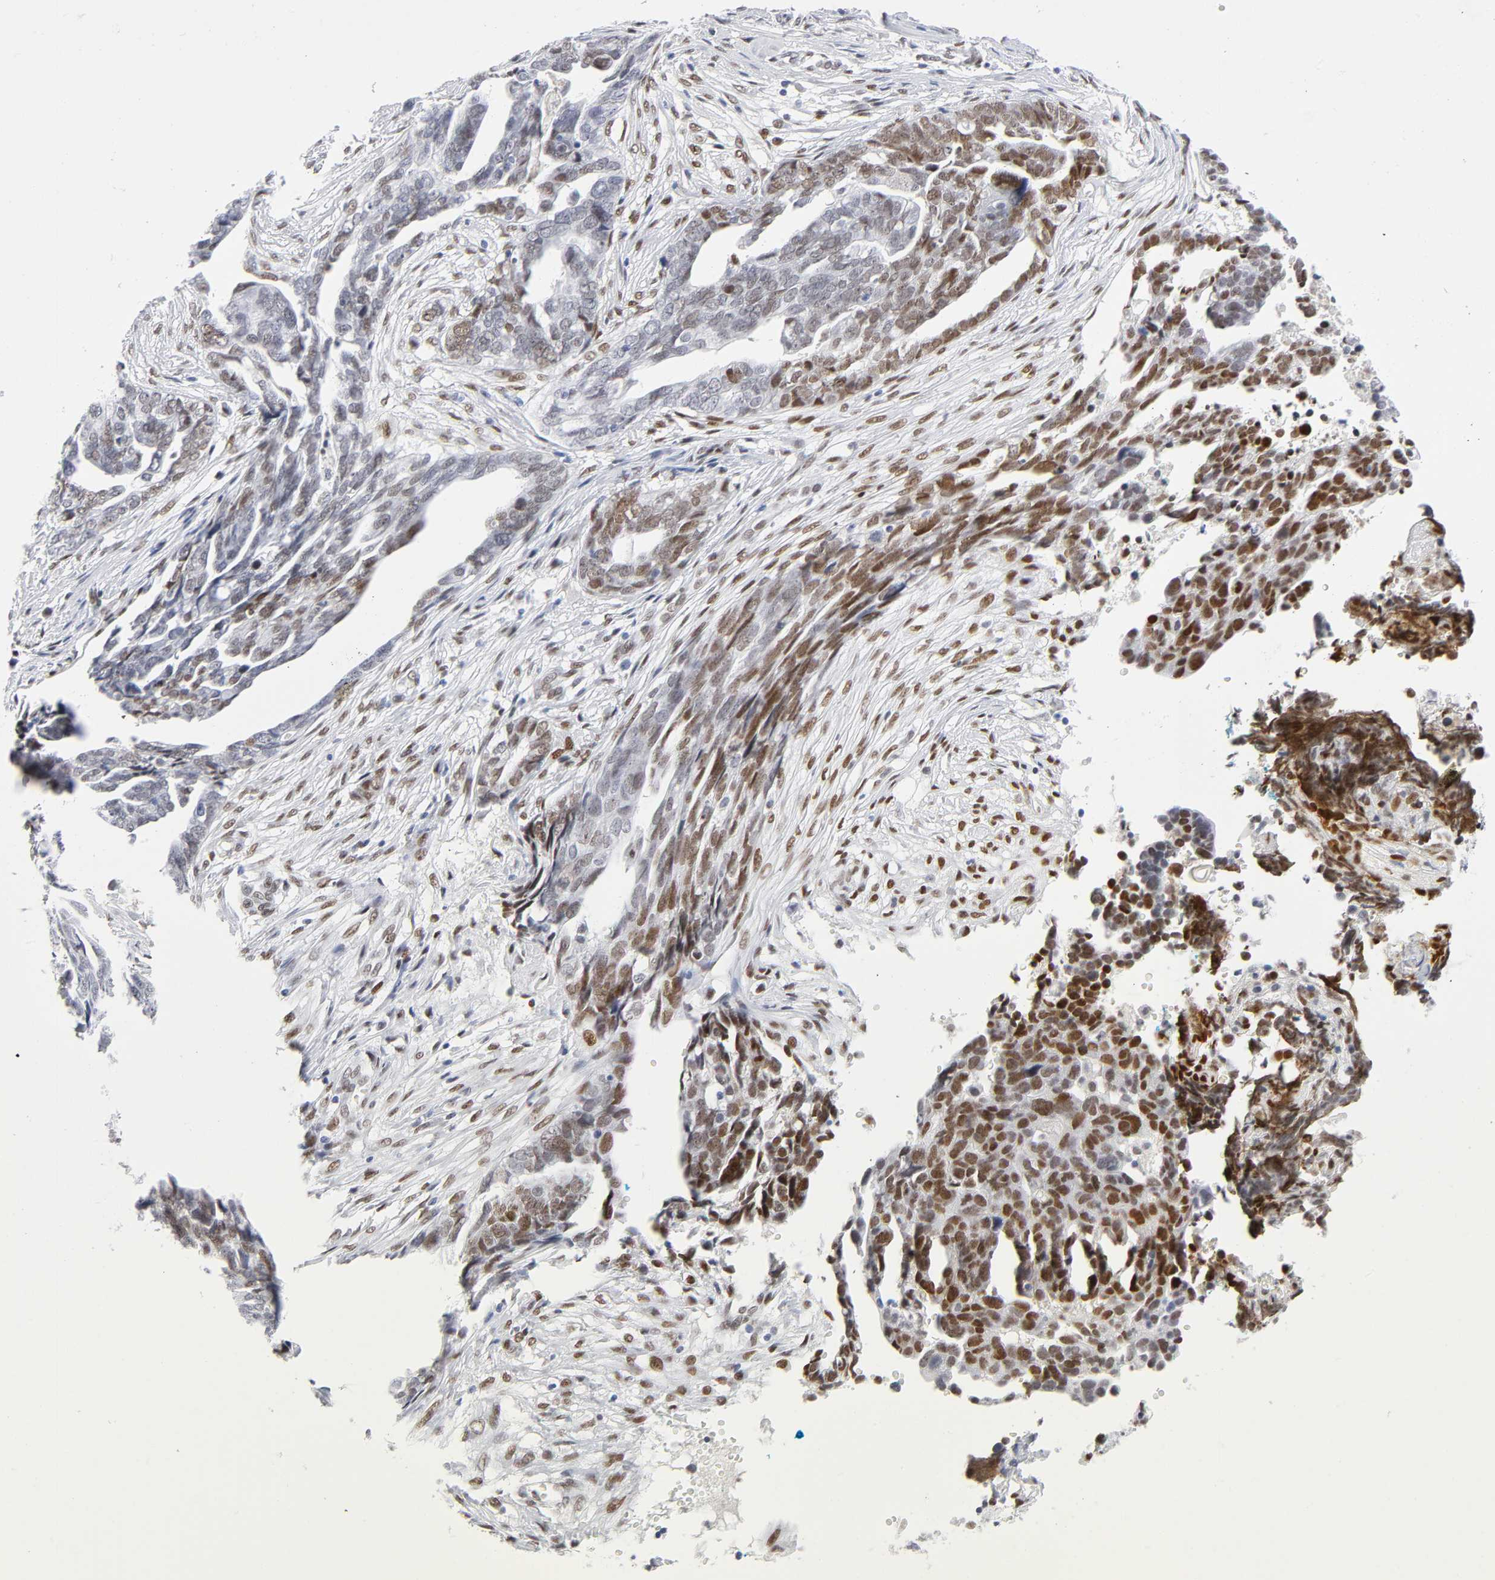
{"staining": {"intensity": "moderate", "quantity": ">75%", "location": "nuclear"}, "tissue": "ovarian cancer", "cell_type": "Tumor cells", "image_type": "cancer", "snomed": [{"axis": "morphology", "description": "Normal tissue, NOS"}, {"axis": "morphology", "description": "Cystadenocarcinoma, serous, NOS"}, {"axis": "topography", "description": "Fallopian tube"}, {"axis": "topography", "description": "Ovary"}], "caption": "A high-resolution photomicrograph shows IHC staining of serous cystadenocarcinoma (ovarian), which shows moderate nuclear positivity in approximately >75% of tumor cells.", "gene": "NFIC", "patient": {"sex": "female", "age": 56}}